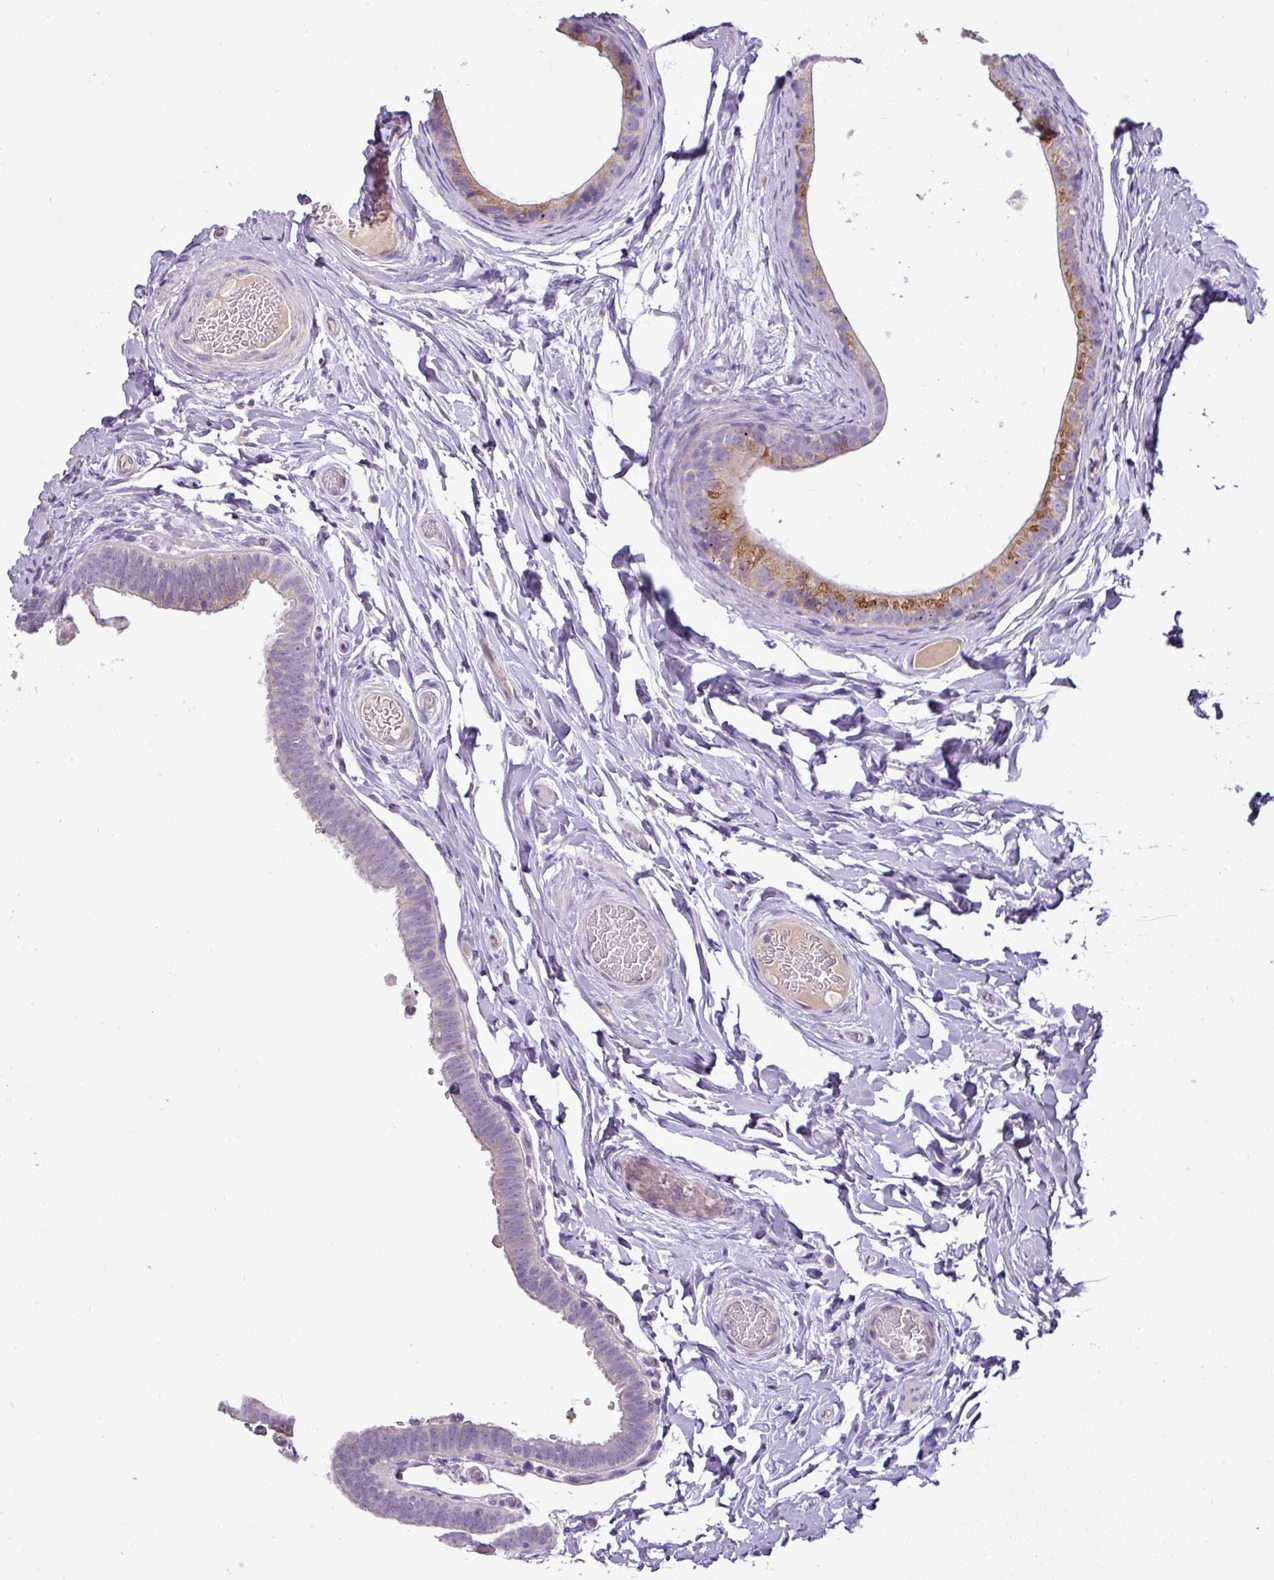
{"staining": {"intensity": "moderate", "quantity": "<25%", "location": "cytoplasmic/membranous"}, "tissue": "epididymis", "cell_type": "Glandular cells", "image_type": "normal", "snomed": [{"axis": "morphology", "description": "Normal tissue, NOS"}, {"axis": "morphology", "description": "Carcinoma, Embryonal, NOS"}, {"axis": "topography", "description": "Testis"}, {"axis": "topography", "description": "Epididymis"}], "caption": "This image exhibits benign epididymis stained with immunohistochemistry to label a protein in brown. The cytoplasmic/membranous of glandular cells show moderate positivity for the protein. Nuclei are counter-stained blue.", "gene": "BRINP2", "patient": {"sex": "male", "age": 36}}